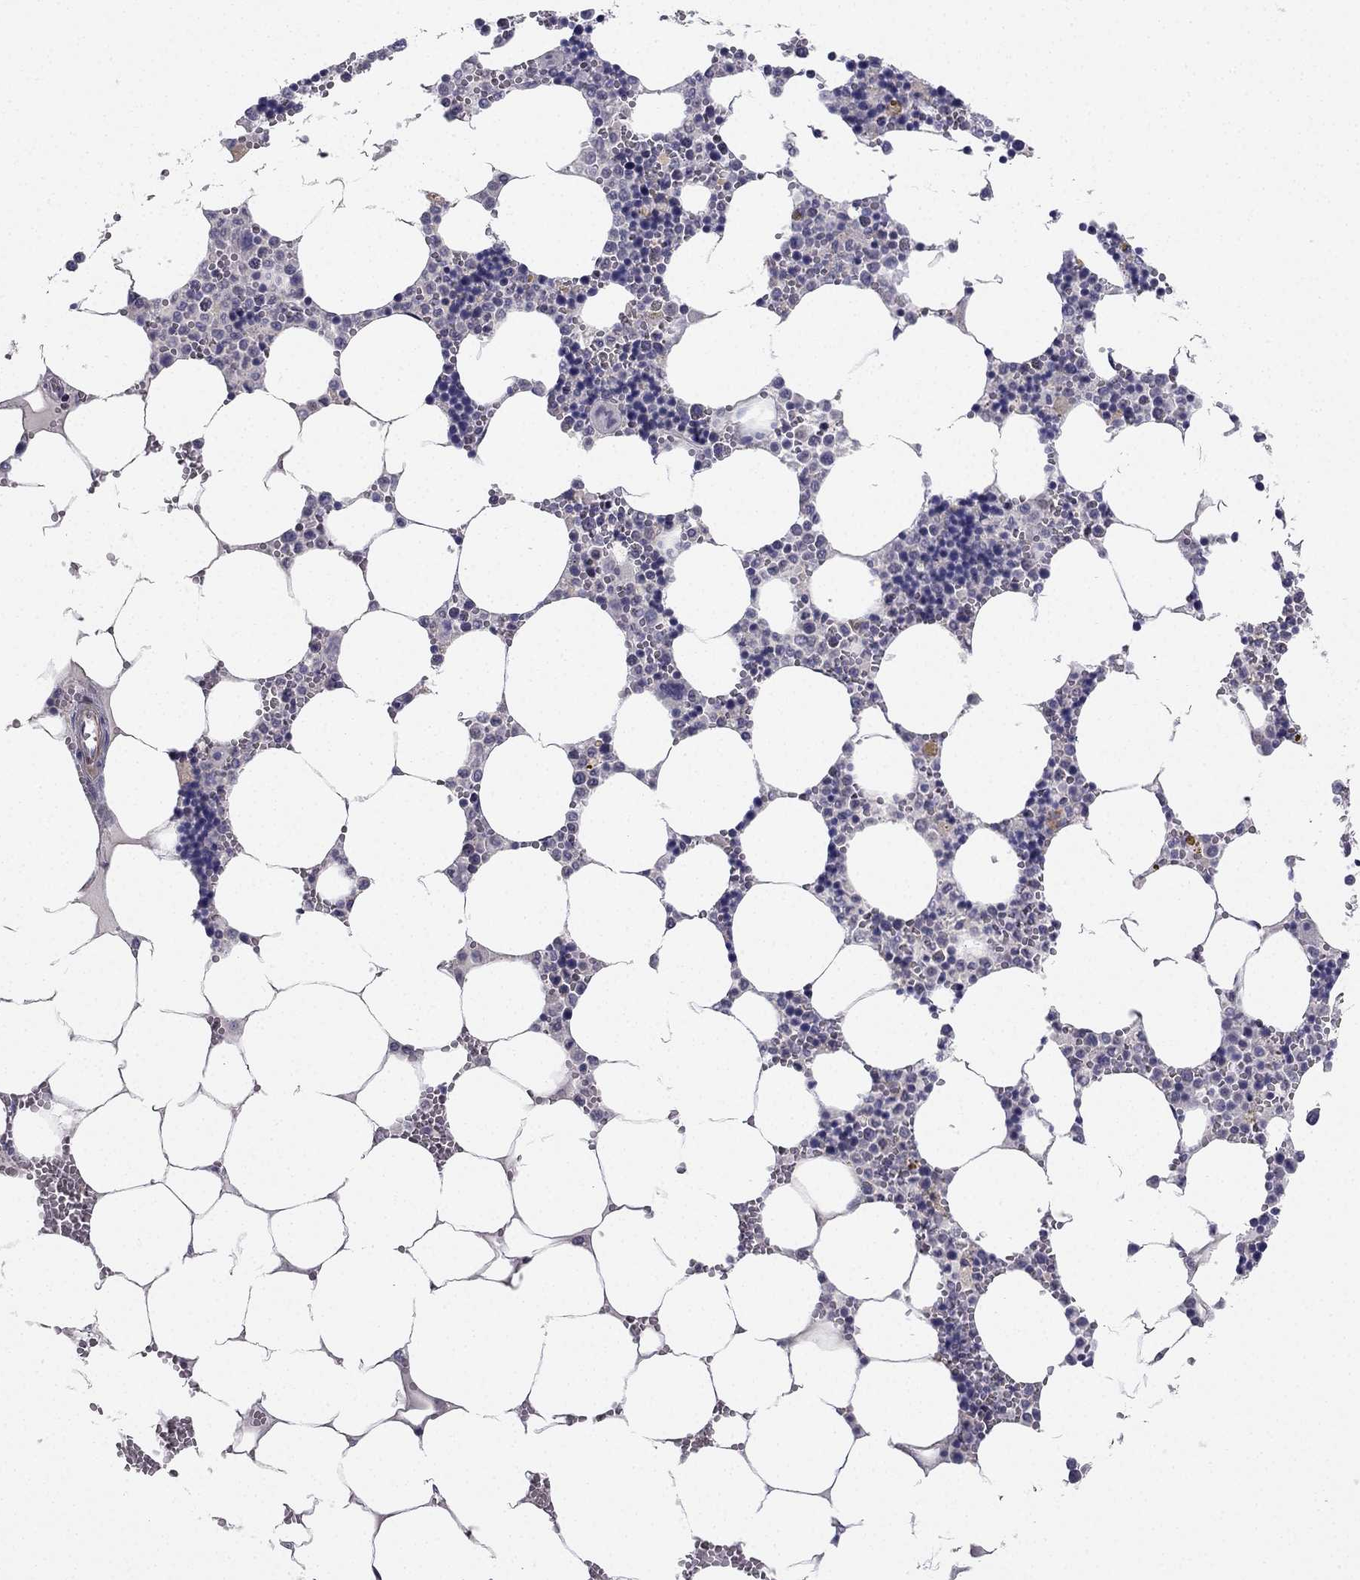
{"staining": {"intensity": "negative", "quantity": "none", "location": "none"}, "tissue": "bone marrow", "cell_type": "Hematopoietic cells", "image_type": "normal", "snomed": [{"axis": "morphology", "description": "Normal tissue, NOS"}, {"axis": "topography", "description": "Bone marrow"}], "caption": "This is a photomicrograph of immunohistochemistry staining of normal bone marrow, which shows no staining in hematopoietic cells. (Stains: DAB IHC with hematoxylin counter stain, Microscopy: brightfield microscopy at high magnification).", "gene": "CHST8", "patient": {"sex": "male", "age": 54}}